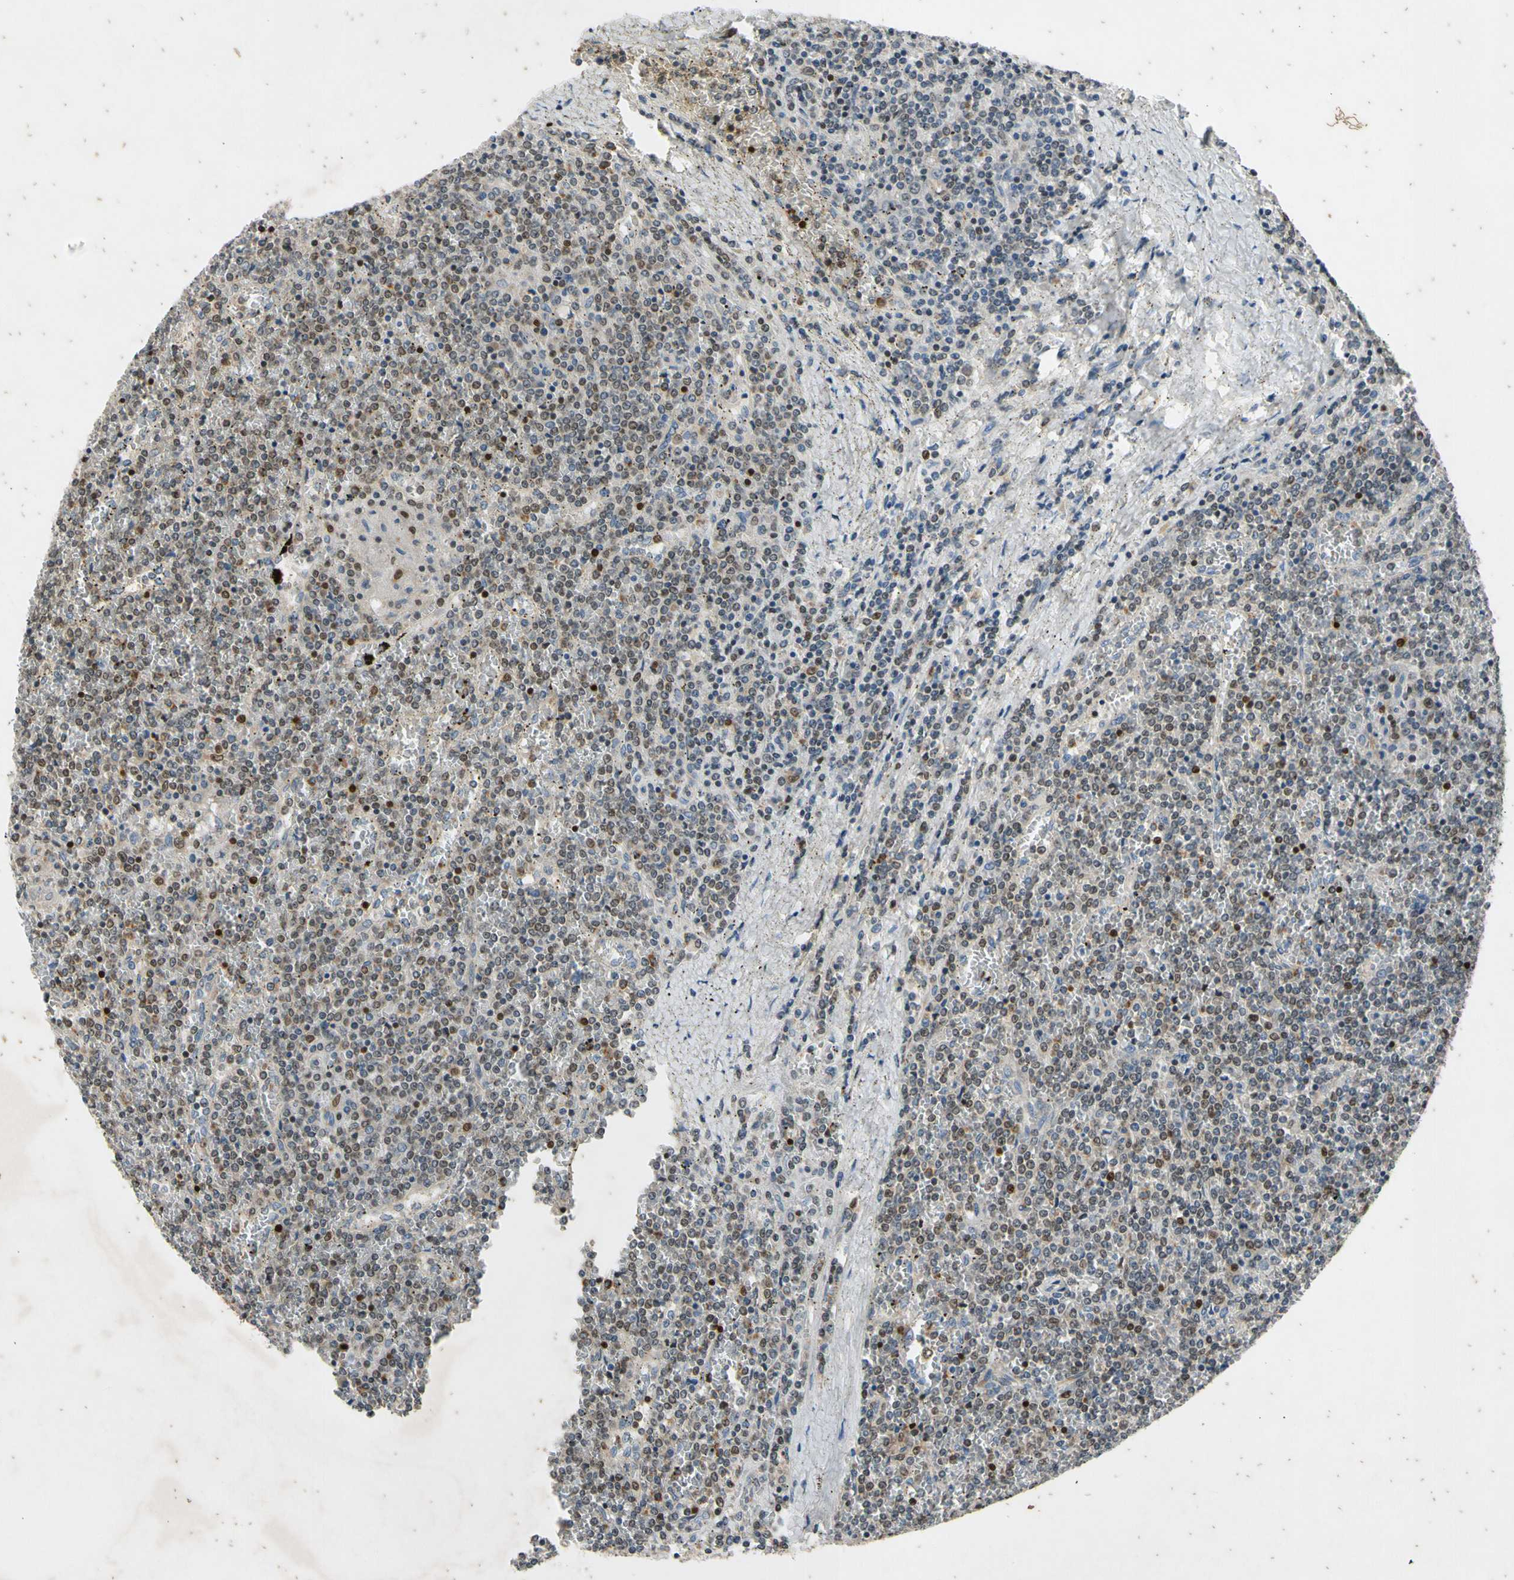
{"staining": {"intensity": "weak", "quantity": "25%-75%", "location": "nuclear"}, "tissue": "lymphoma", "cell_type": "Tumor cells", "image_type": "cancer", "snomed": [{"axis": "morphology", "description": "Malignant lymphoma, non-Hodgkin's type, Low grade"}, {"axis": "topography", "description": "Spleen"}], "caption": "Immunohistochemical staining of human low-grade malignant lymphoma, non-Hodgkin's type displays low levels of weak nuclear protein staining in approximately 25%-75% of tumor cells.", "gene": "TBX21", "patient": {"sex": "female", "age": 19}}